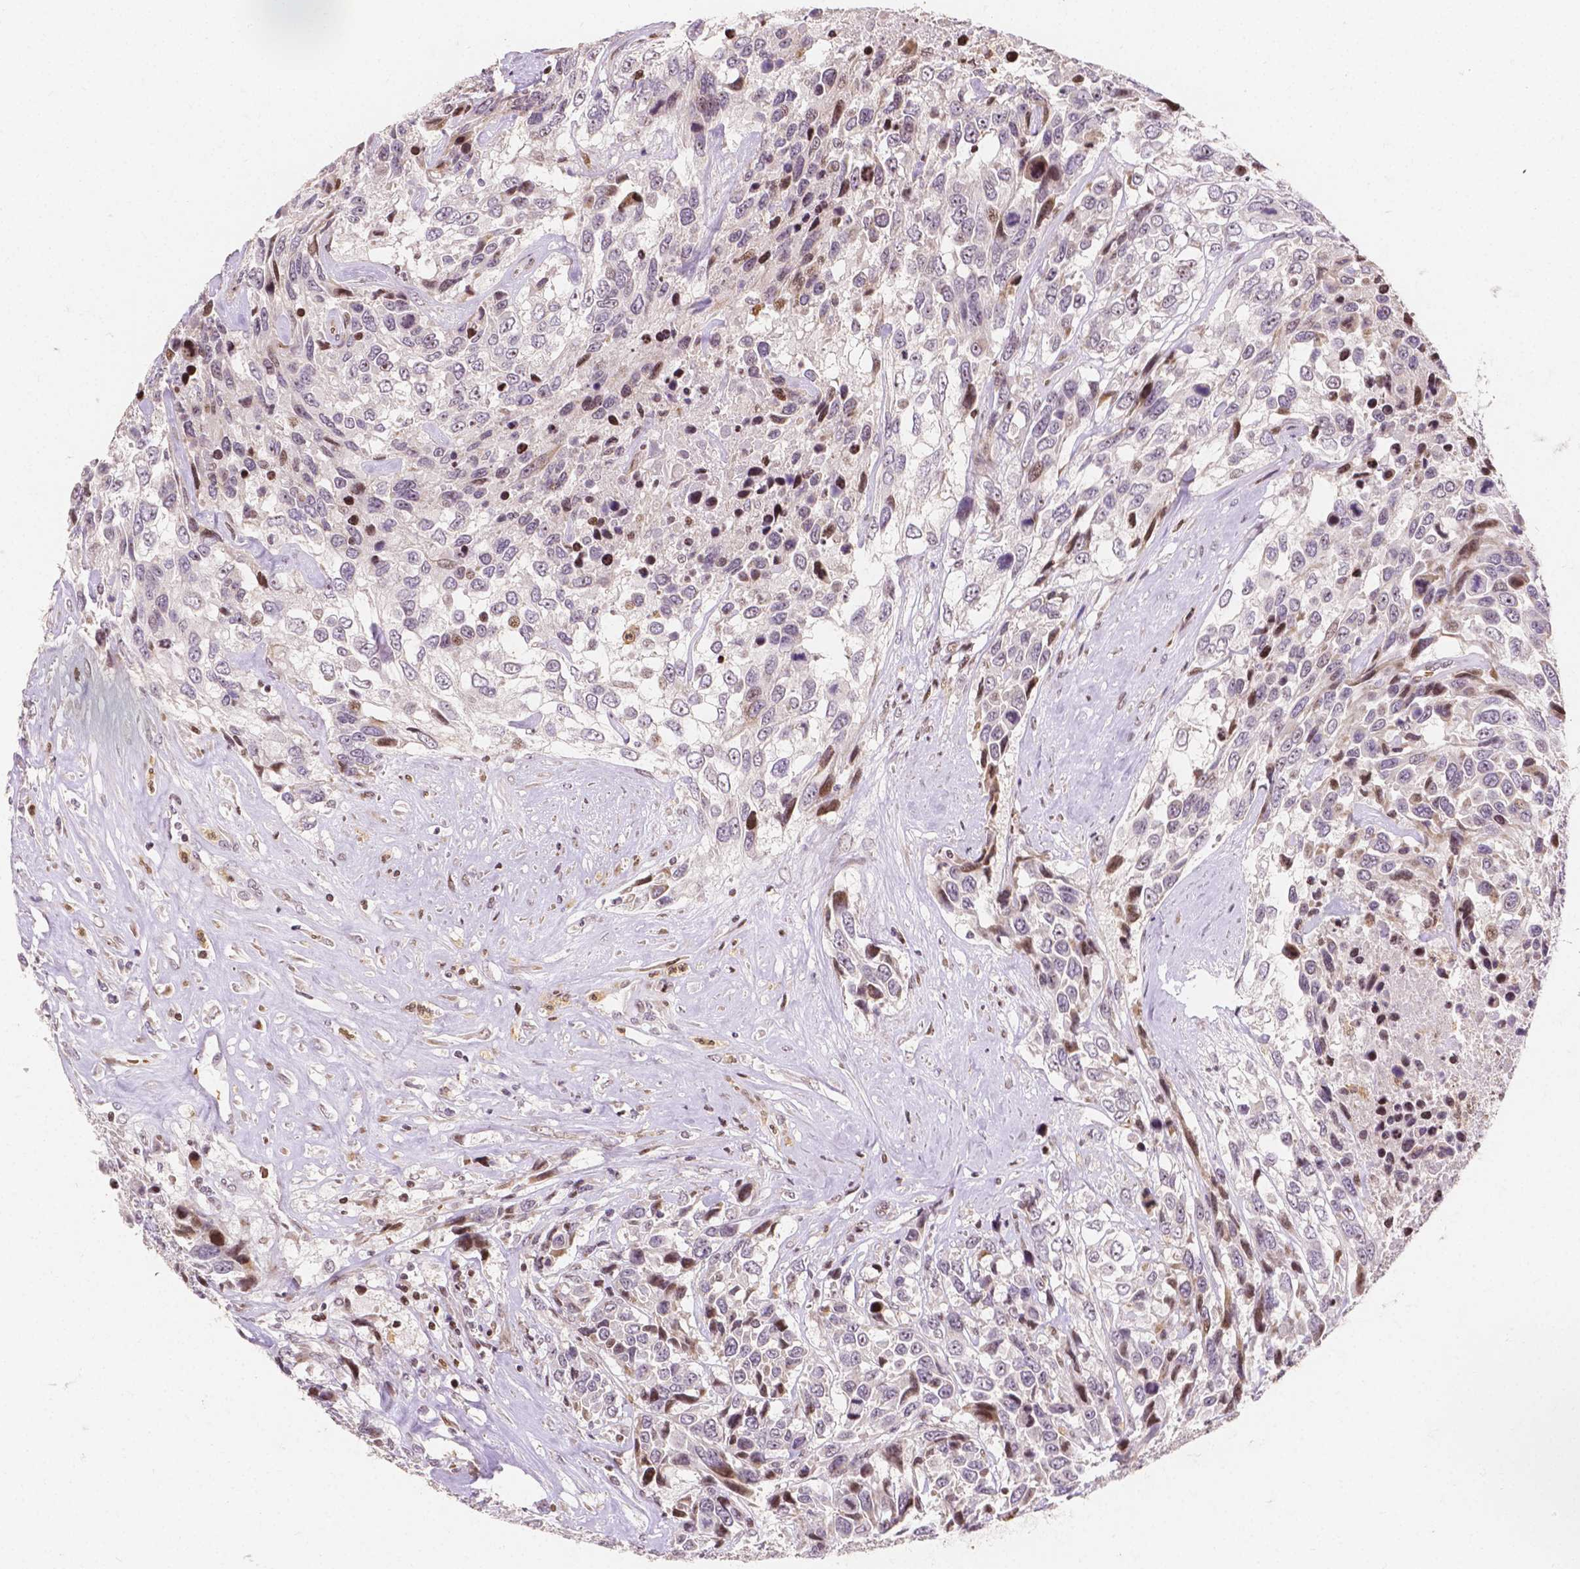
{"staining": {"intensity": "moderate", "quantity": "<25%", "location": "cytoplasmic/membranous,nuclear"}, "tissue": "urothelial cancer", "cell_type": "Tumor cells", "image_type": "cancer", "snomed": [{"axis": "morphology", "description": "Urothelial carcinoma, High grade"}, {"axis": "topography", "description": "Urinary bladder"}], "caption": "Urothelial carcinoma (high-grade) tissue demonstrates moderate cytoplasmic/membranous and nuclear staining in about <25% of tumor cells", "gene": "PTPN18", "patient": {"sex": "female", "age": 70}}